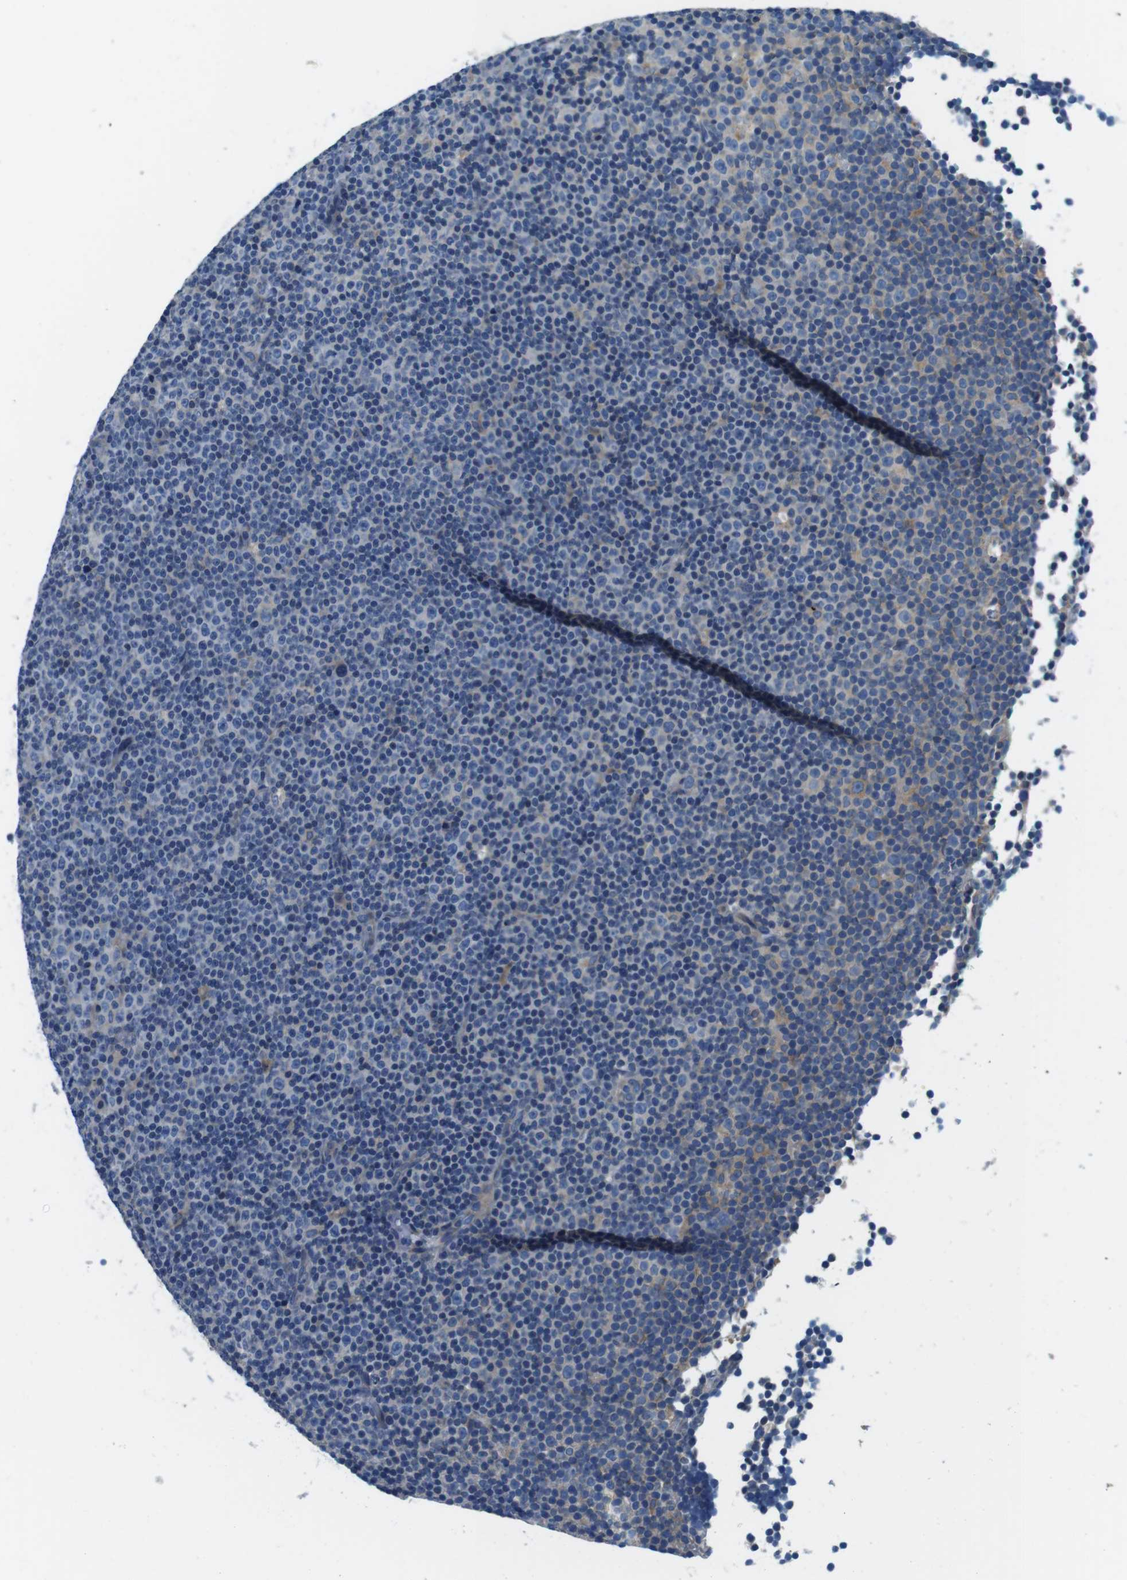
{"staining": {"intensity": "negative", "quantity": "none", "location": "none"}, "tissue": "lymphoma", "cell_type": "Tumor cells", "image_type": "cancer", "snomed": [{"axis": "morphology", "description": "Malignant lymphoma, non-Hodgkin's type, Low grade"}, {"axis": "topography", "description": "Lymph node"}], "caption": "Lymphoma was stained to show a protein in brown. There is no significant expression in tumor cells.", "gene": "DENND4C", "patient": {"sex": "female", "age": 67}}